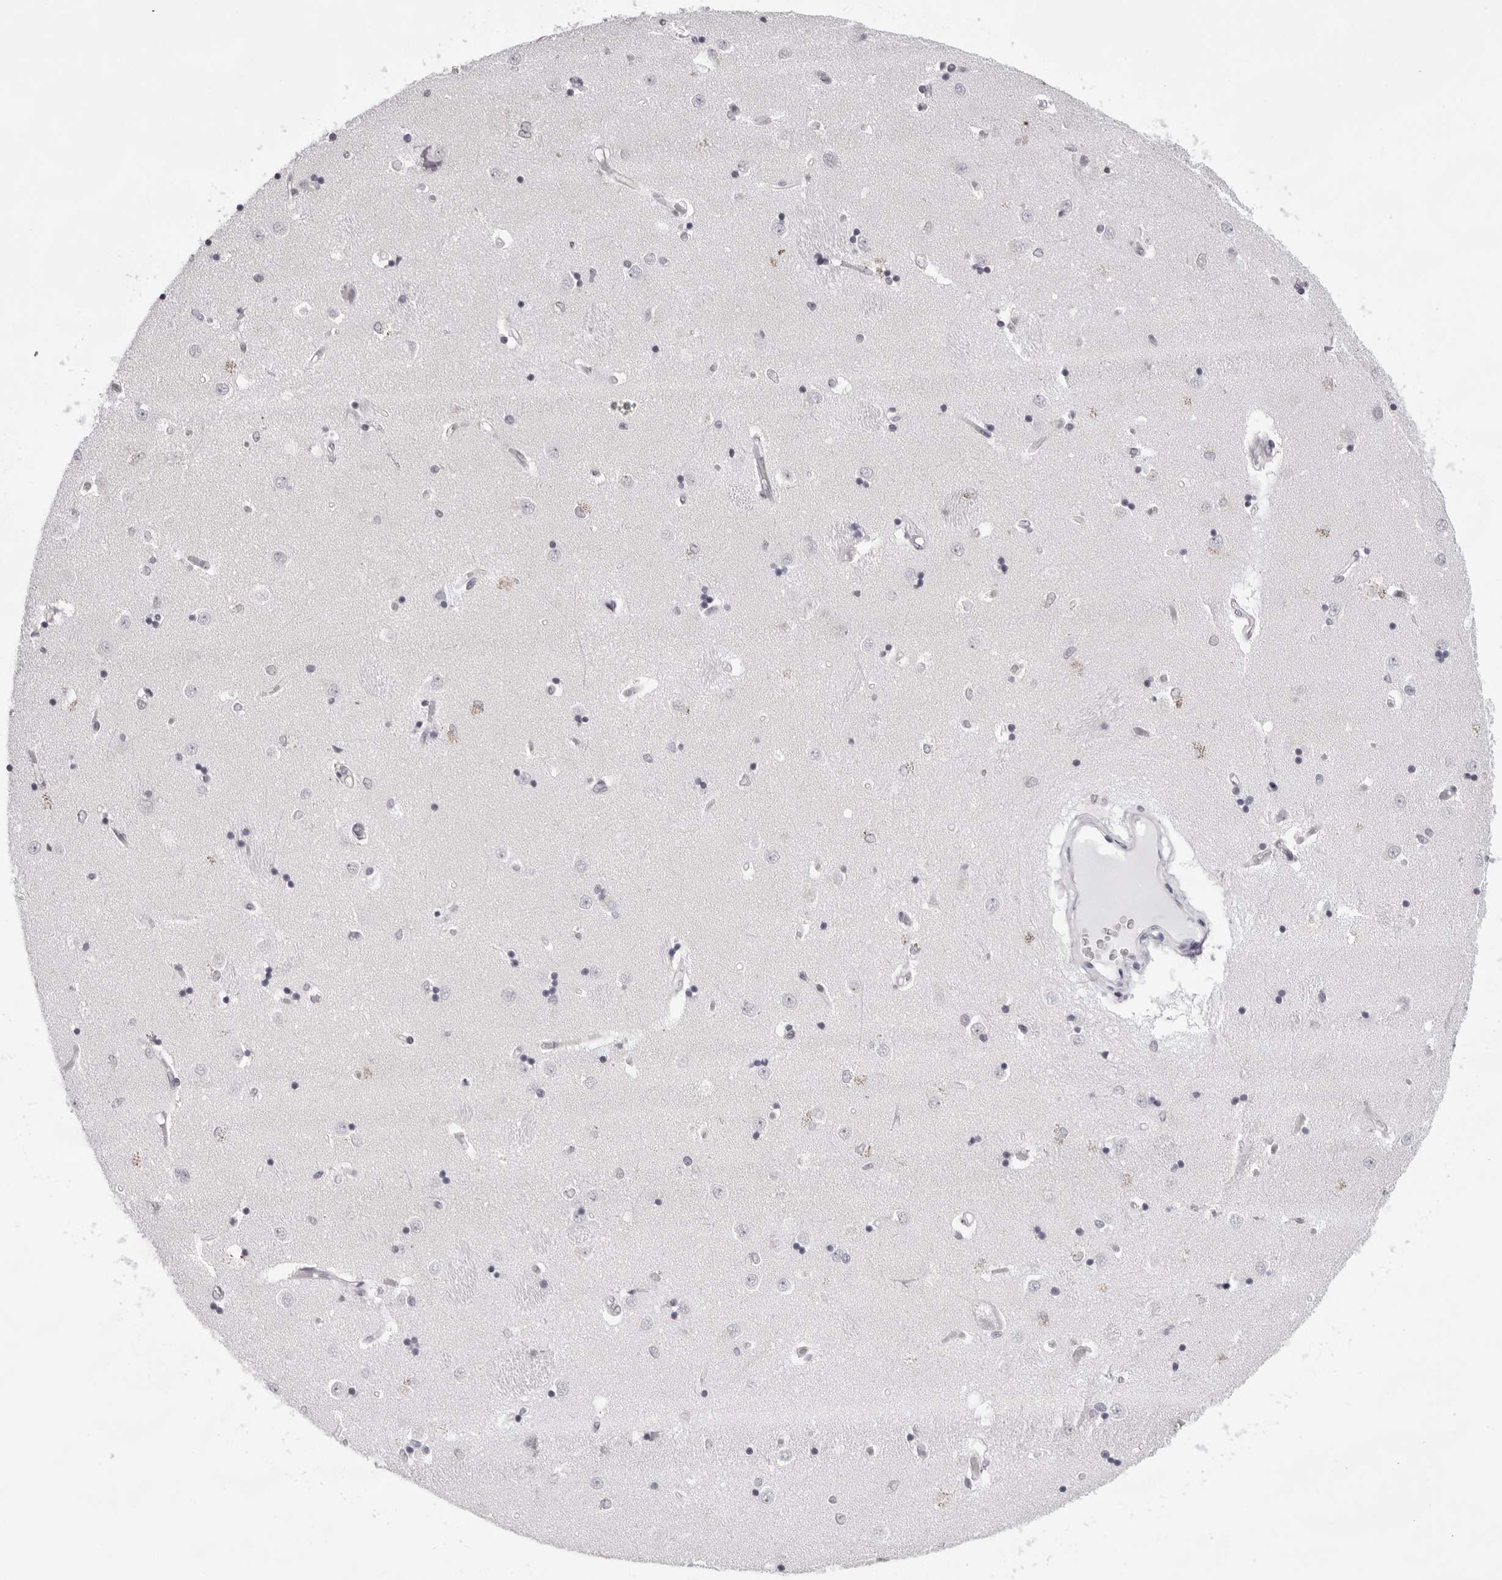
{"staining": {"intensity": "negative", "quantity": "none", "location": "none"}, "tissue": "caudate", "cell_type": "Glial cells", "image_type": "normal", "snomed": [{"axis": "morphology", "description": "Normal tissue, NOS"}, {"axis": "topography", "description": "Lateral ventricle wall"}], "caption": "This is an immunohistochemistry micrograph of normal human caudate. There is no positivity in glial cells.", "gene": "SMIM2", "patient": {"sex": "male", "age": 45}}